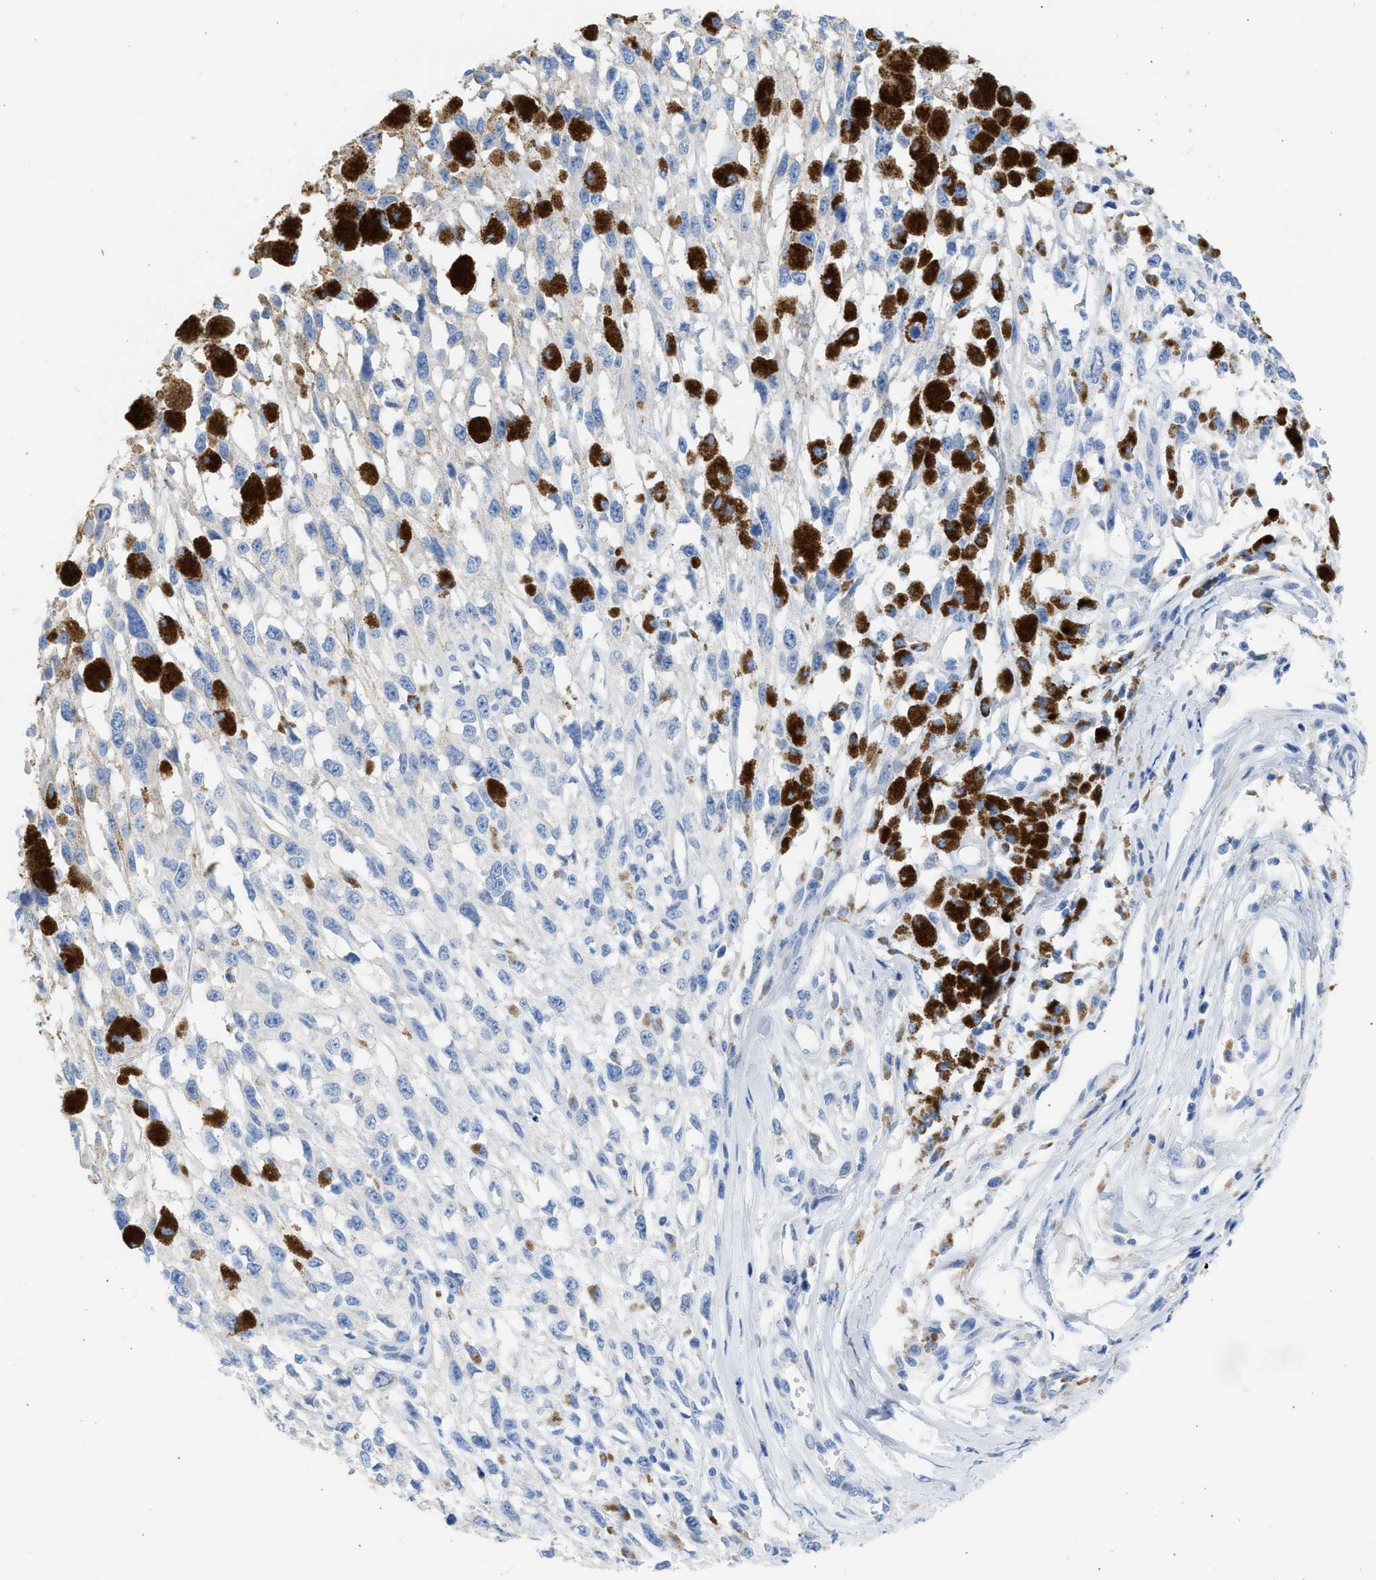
{"staining": {"intensity": "weak", "quantity": "<25%", "location": "cytoplasmic/membranous"}, "tissue": "melanoma", "cell_type": "Tumor cells", "image_type": "cancer", "snomed": [{"axis": "morphology", "description": "Malignant melanoma, Metastatic site"}, {"axis": "topography", "description": "Lymph node"}], "caption": "Immunohistochemistry photomicrograph of neoplastic tissue: human melanoma stained with DAB (3,3'-diaminobenzidine) reveals no significant protein positivity in tumor cells.", "gene": "SPATA3", "patient": {"sex": "male", "age": 59}}